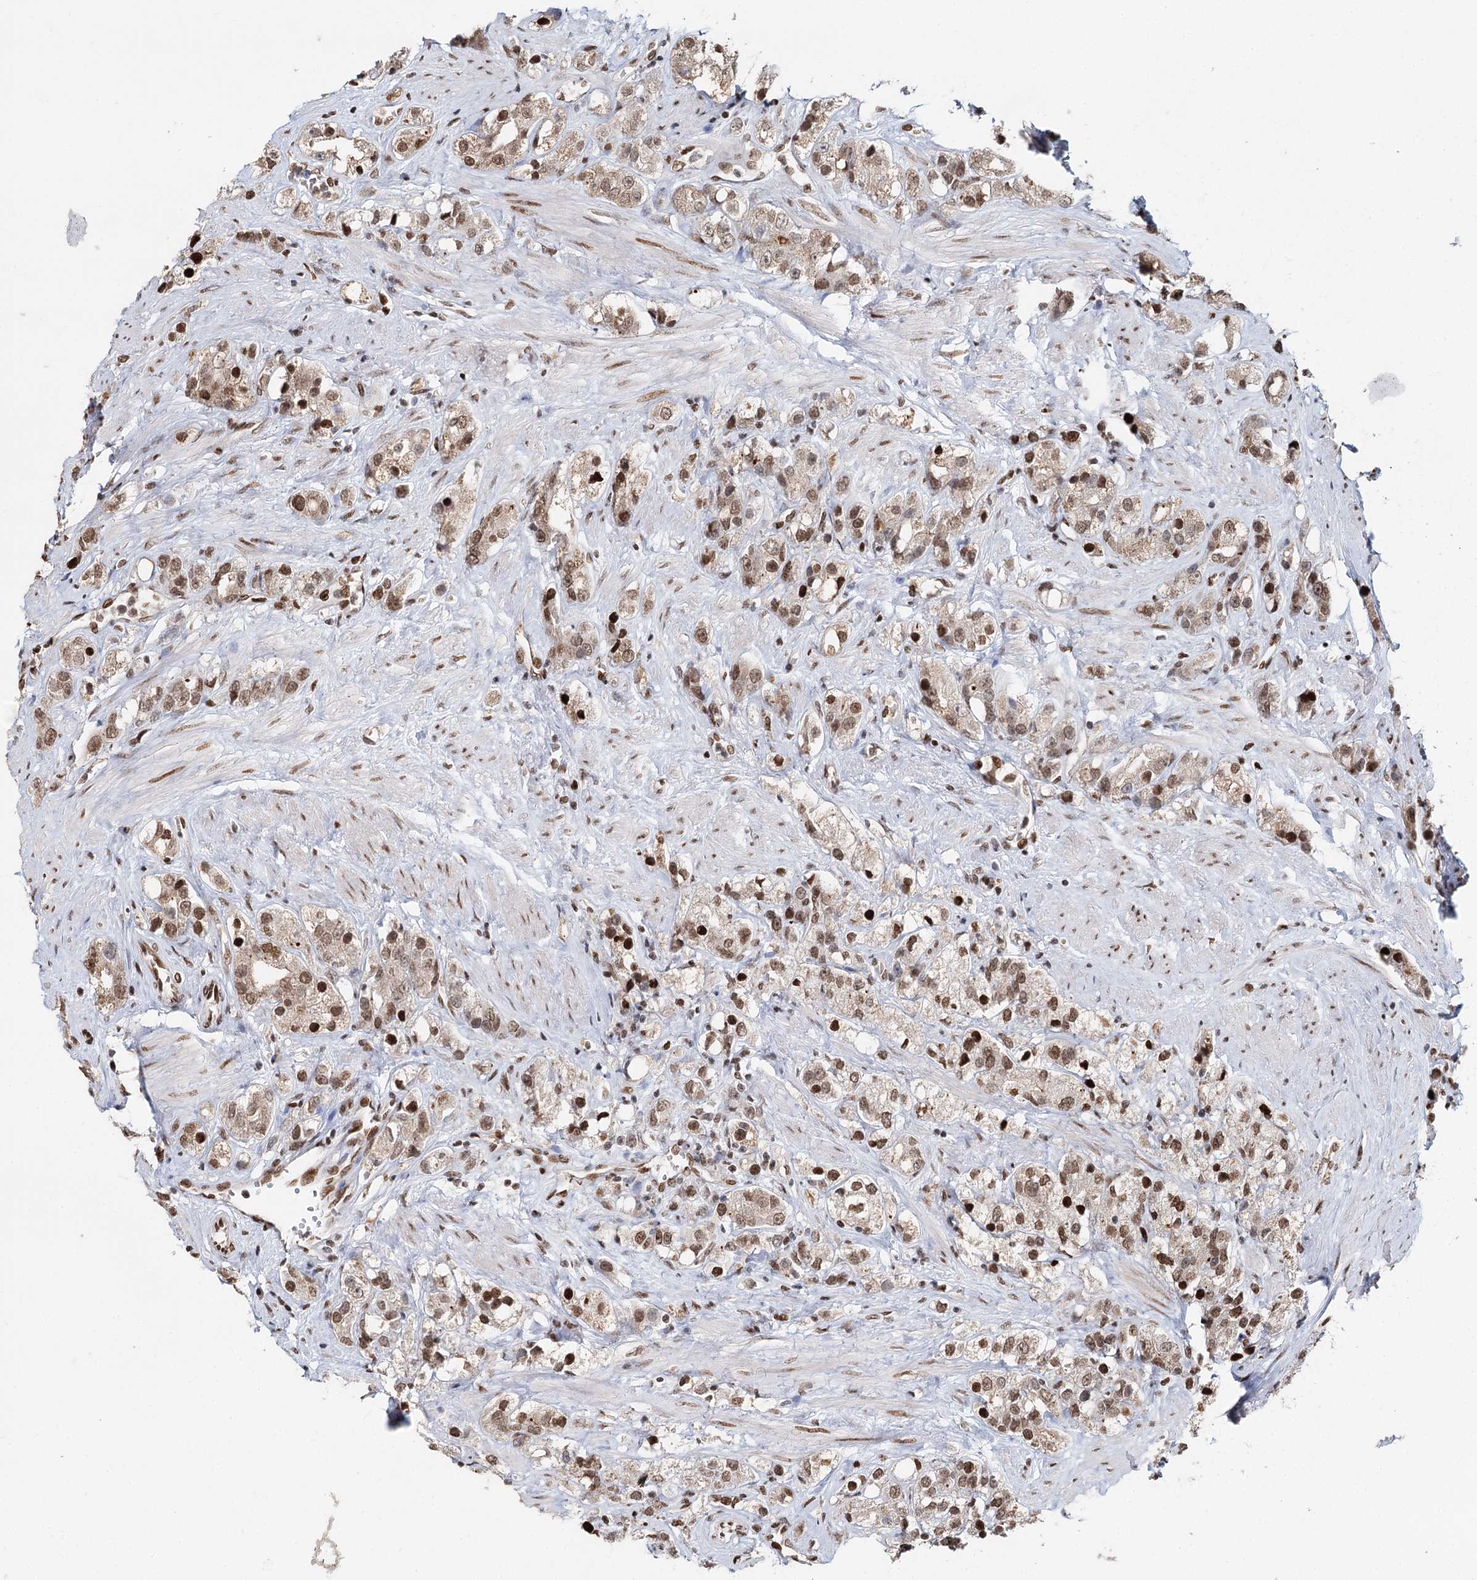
{"staining": {"intensity": "moderate", "quantity": ">75%", "location": "nuclear"}, "tissue": "prostate cancer", "cell_type": "Tumor cells", "image_type": "cancer", "snomed": [{"axis": "morphology", "description": "Adenocarcinoma, NOS"}, {"axis": "topography", "description": "Prostate"}], "caption": "There is medium levels of moderate nuclear expression in tumor cells of prostate cancer (adenocarcinoma), as demonstrated by immunohistochemical staining (brown color).", "gene": "RPS27A", "patient": {"sex": "male", "age": 79}}